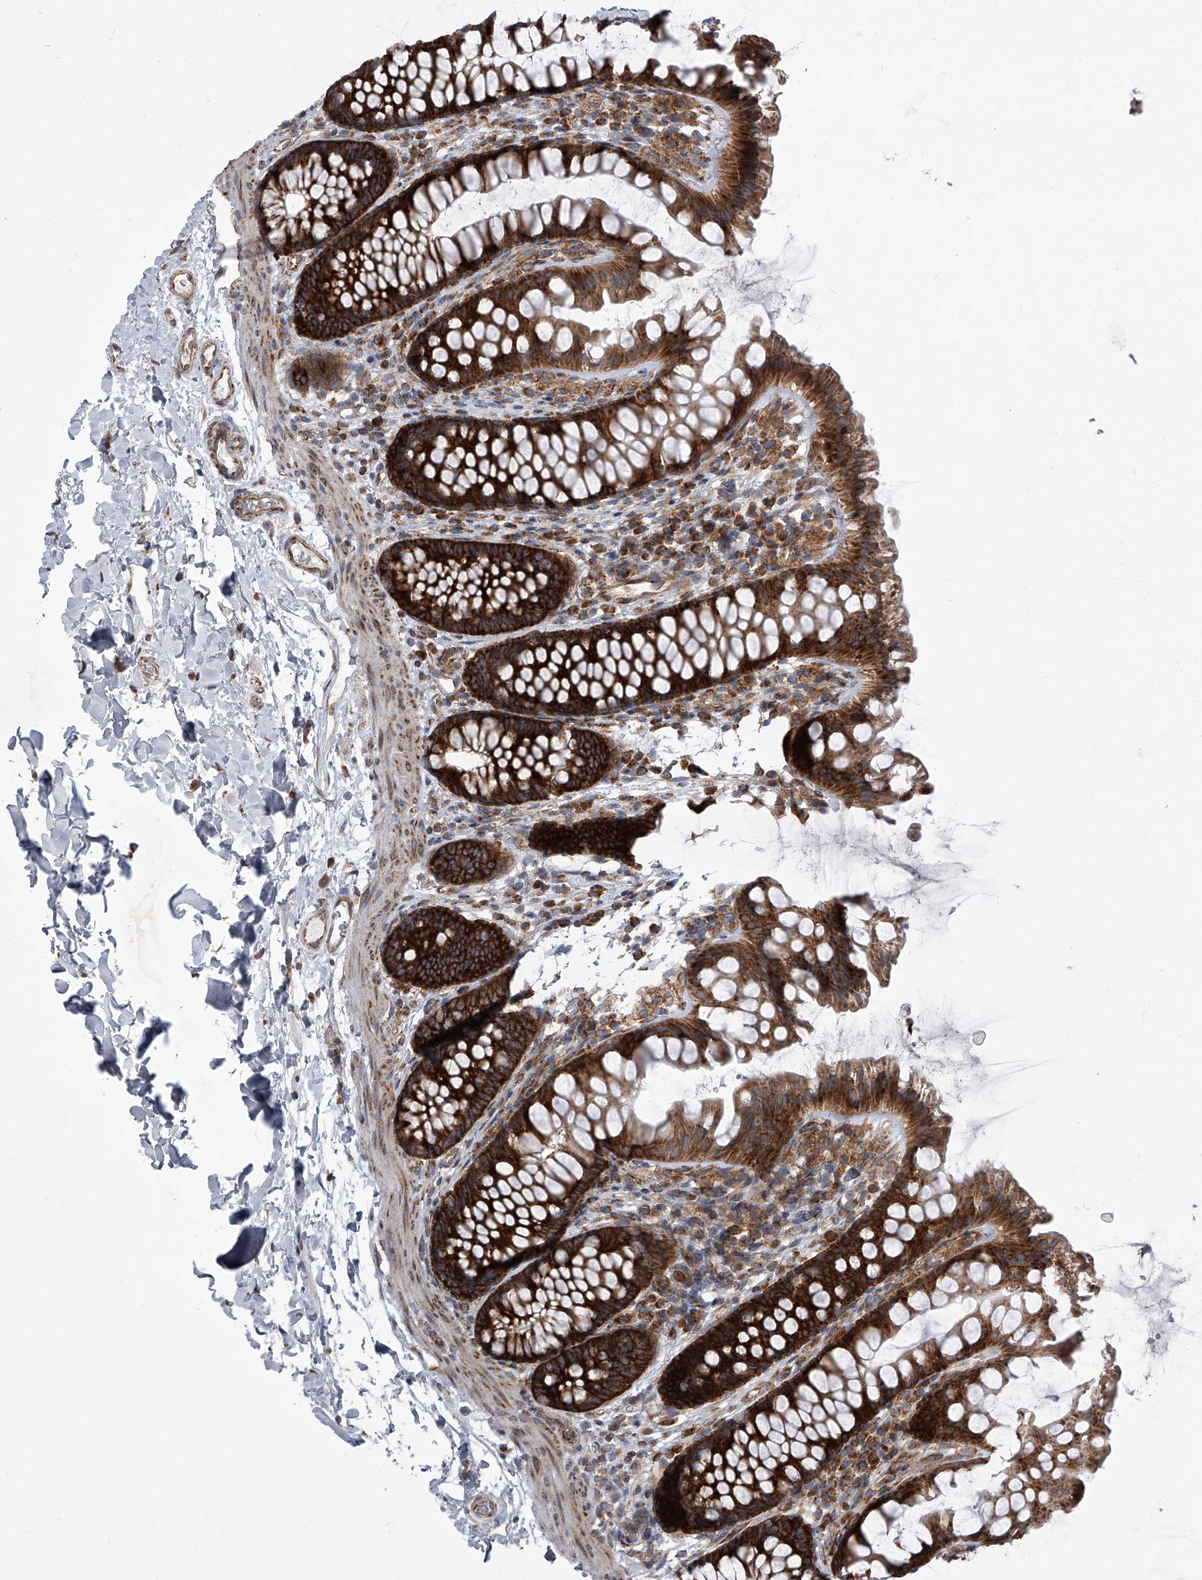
{"staining": {"intensity": "moderate", "quantity": ">75%", "location": "cytoplasmic/membranous"}, "tissue": "colon", "cell_type": "Endothelial cells", "image_type": "normal", "snomed": [{"axis": "morphology", "description": "Normal tissue, NOS"}, {"axis": "topography", "description": "Colon"}], "caption": "About >75% of endothelial cells in unremarkable colon demonstrate moderate cytoplasmic/membranous protein expression as visualized by brown immunohistochemical staining.", "gene": "ZC3H15", "patient": {"sex": "female", "age": 62}}